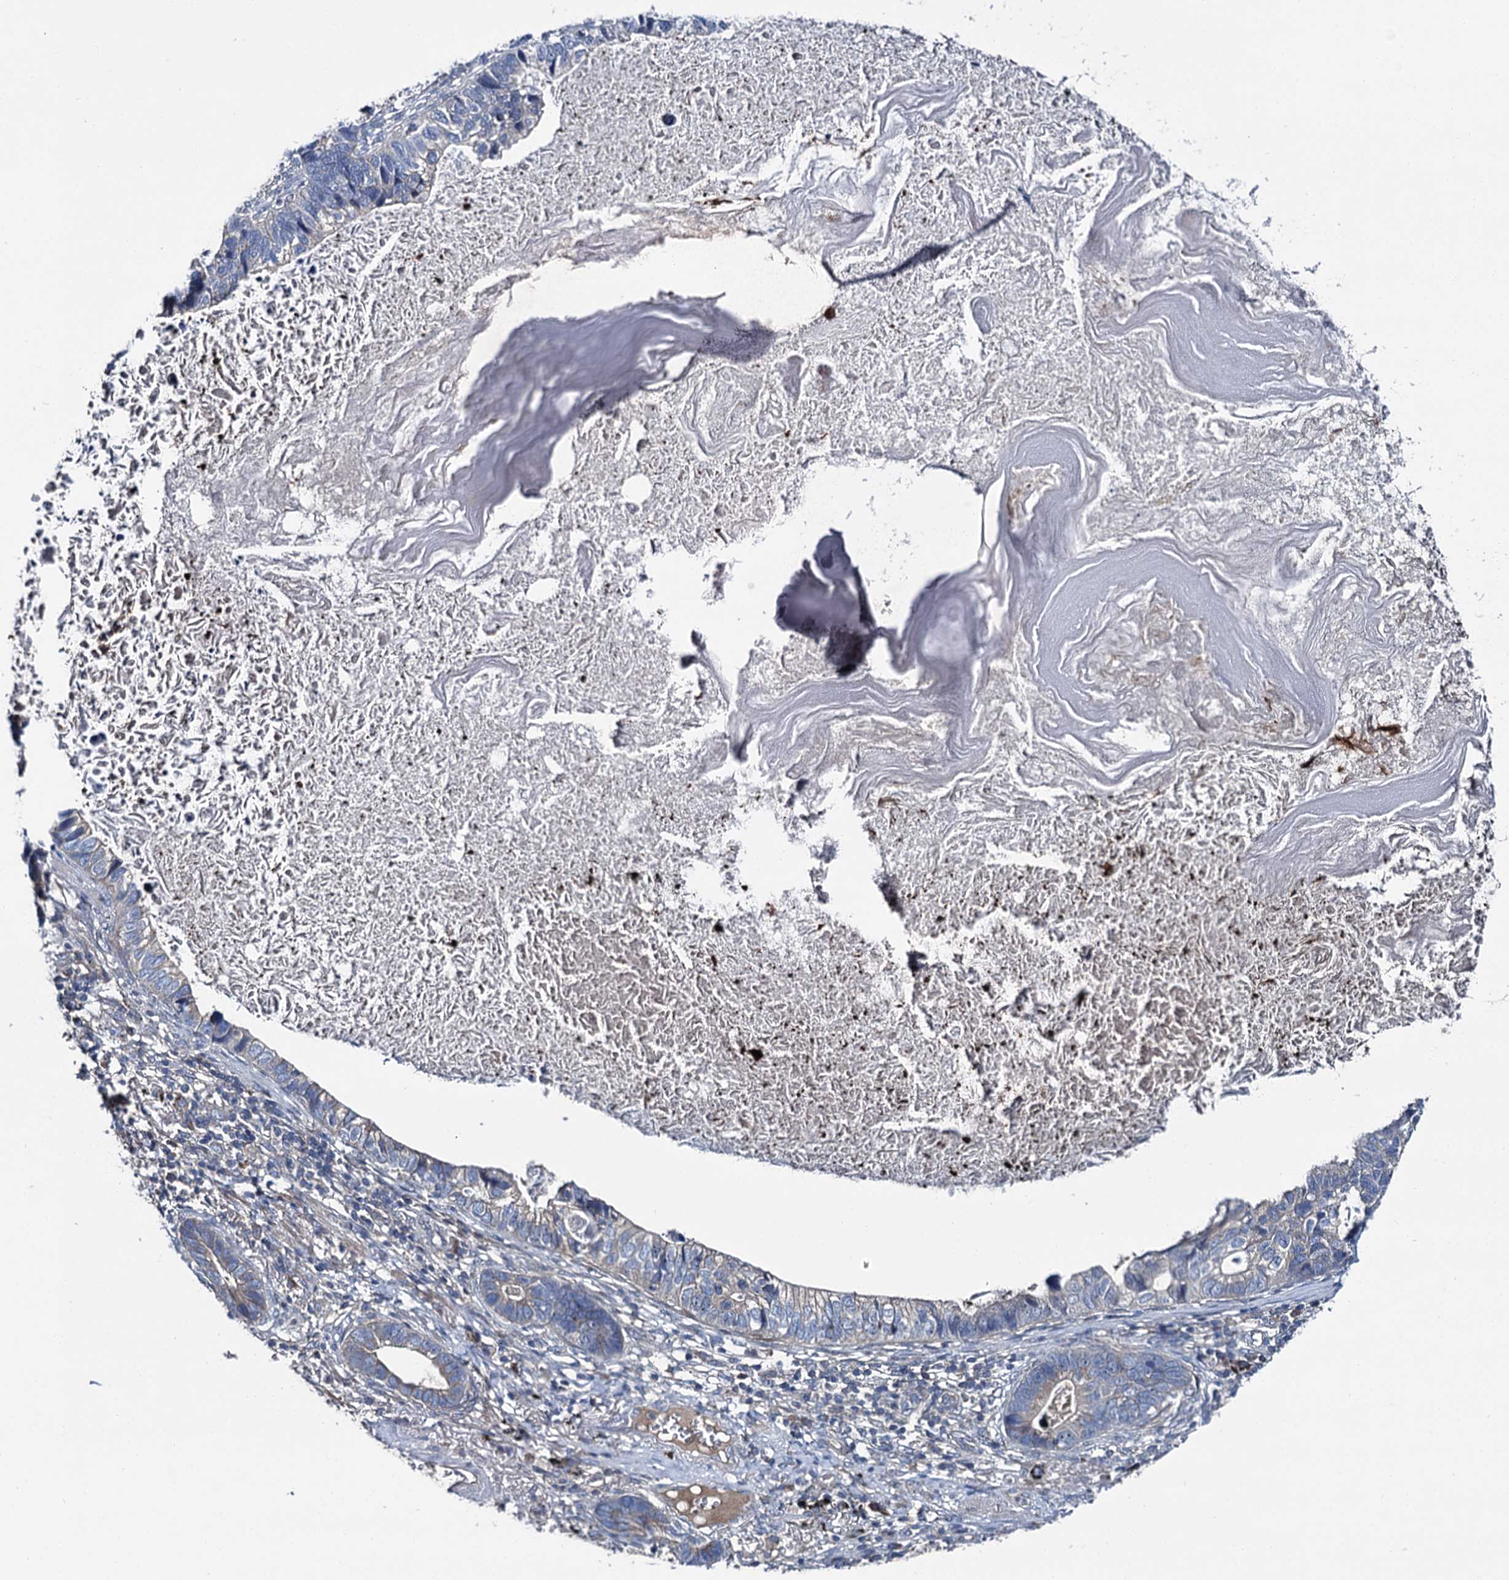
{"staining": {"intensity": "weak", "quantity": "<25%", "location": "cytoplasmic/membranous"}, "tissue": "lung cancer", "cell_type": "Tumor cells", "image_type": "cancer", "snomed": [{"axis": "morphology", "description": "Adenocarcinoma, NOS"}, {"axis": "topography", "description": "Lung"}], "caption": "High power microscopy histopathology image of an IHC photomicrograph of lung cancer, revealing no significant expression in tumor cells.", "gene": "SLC22A25", "patient": {"sex": "male", "age": 67}}